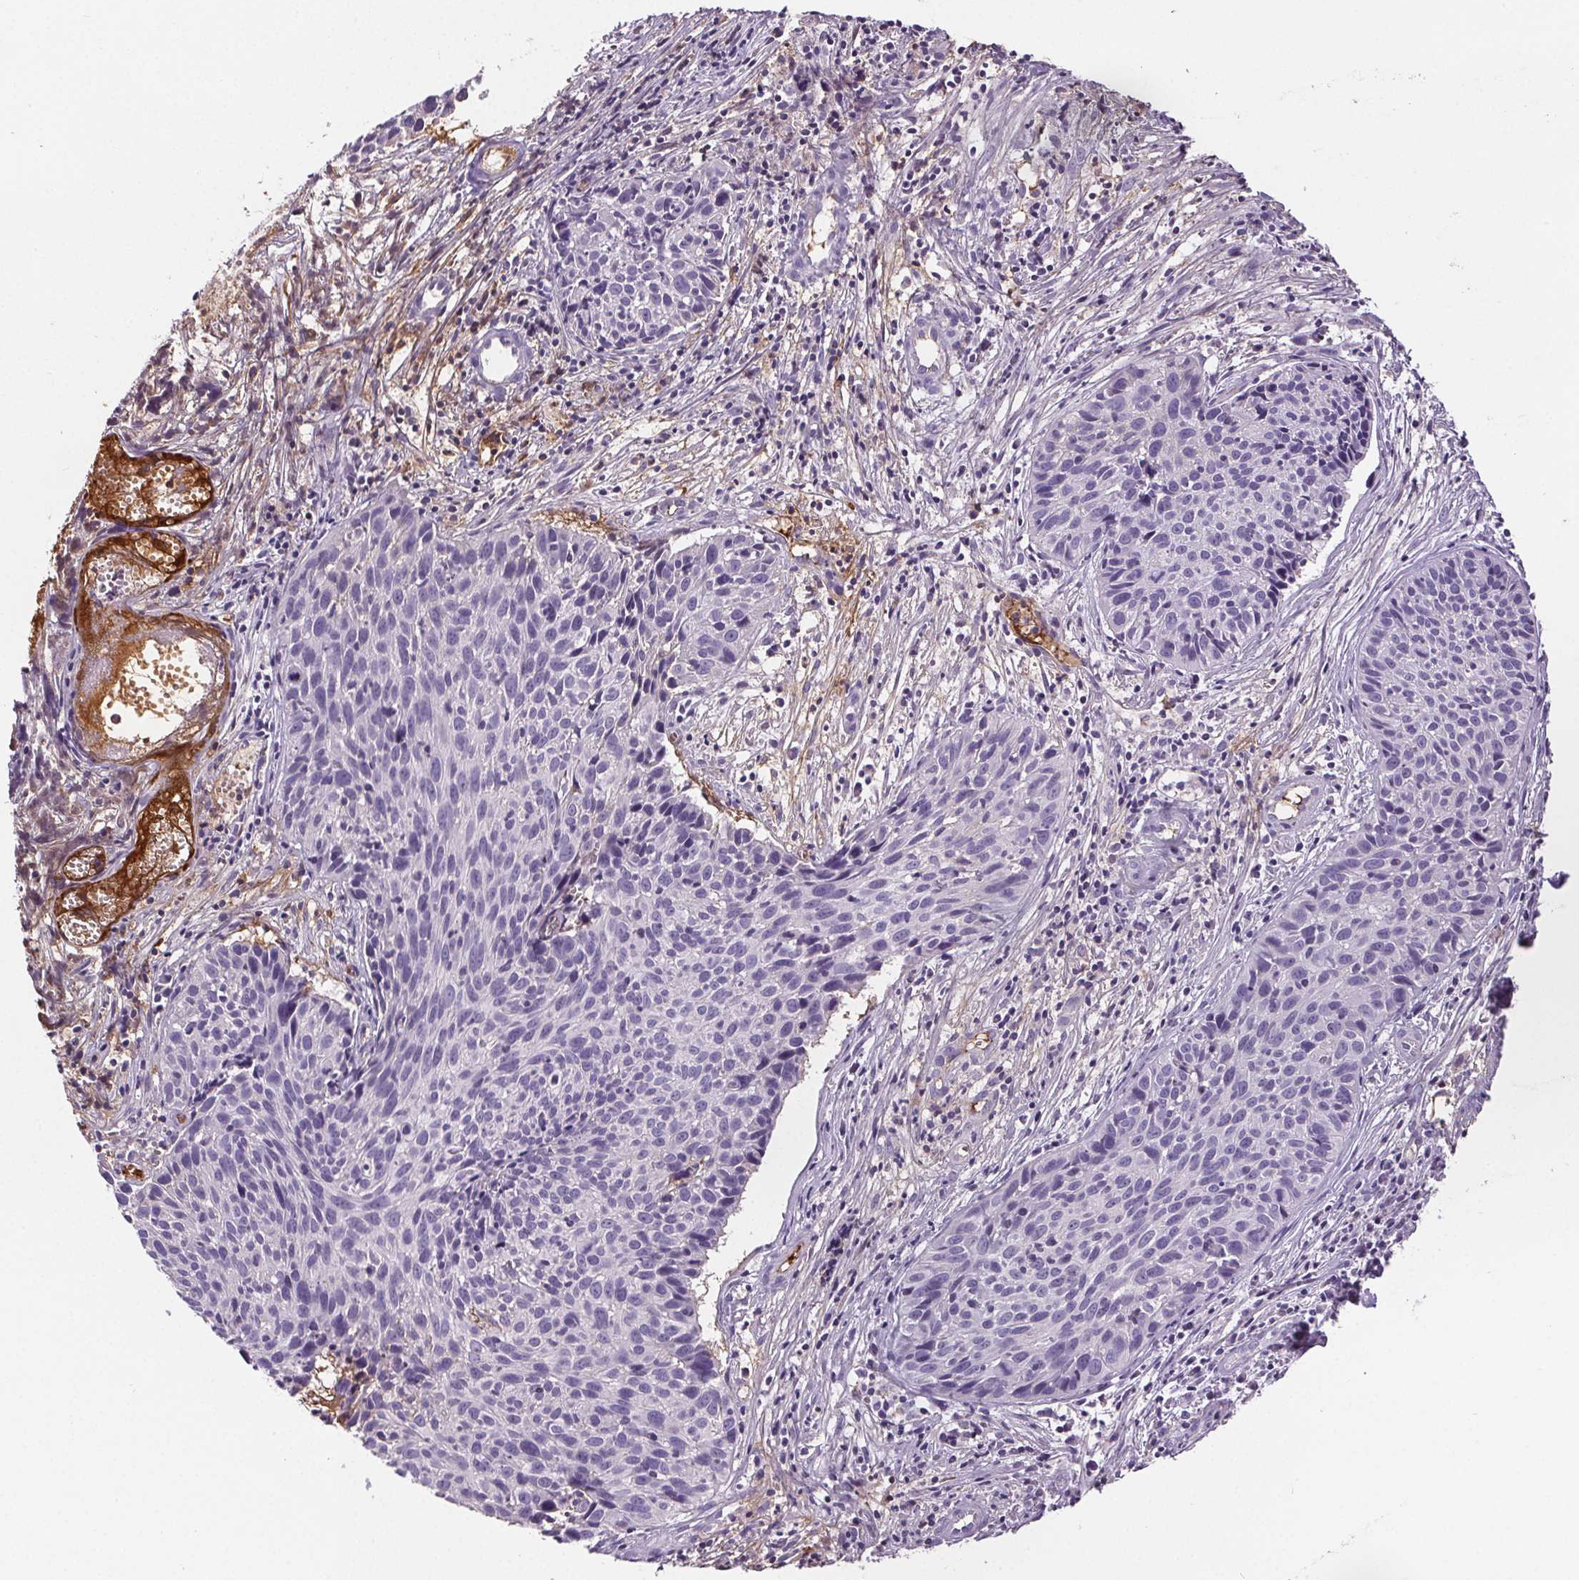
{"staining": {"intensity": "negative", "quantity": "none", "location": "none"}, "tissue": "cervical cancer", "cell_type": "Tumor cells", "image_type": "cancer", "snomed": [{"axis": "morphology", "description": "Squamous cell carcinoma, NOS"}, {"axis": "topography", "description": "Cervix"}], "caption": "High power microscopy micrograph of an immunohistochemistry histopathology image of cervical cancer (squamous cell carcinoma), revealing no significant positivity in tumor cells.", "gene": "CD5L", "patient": {"sex": "female", "age": 30}}